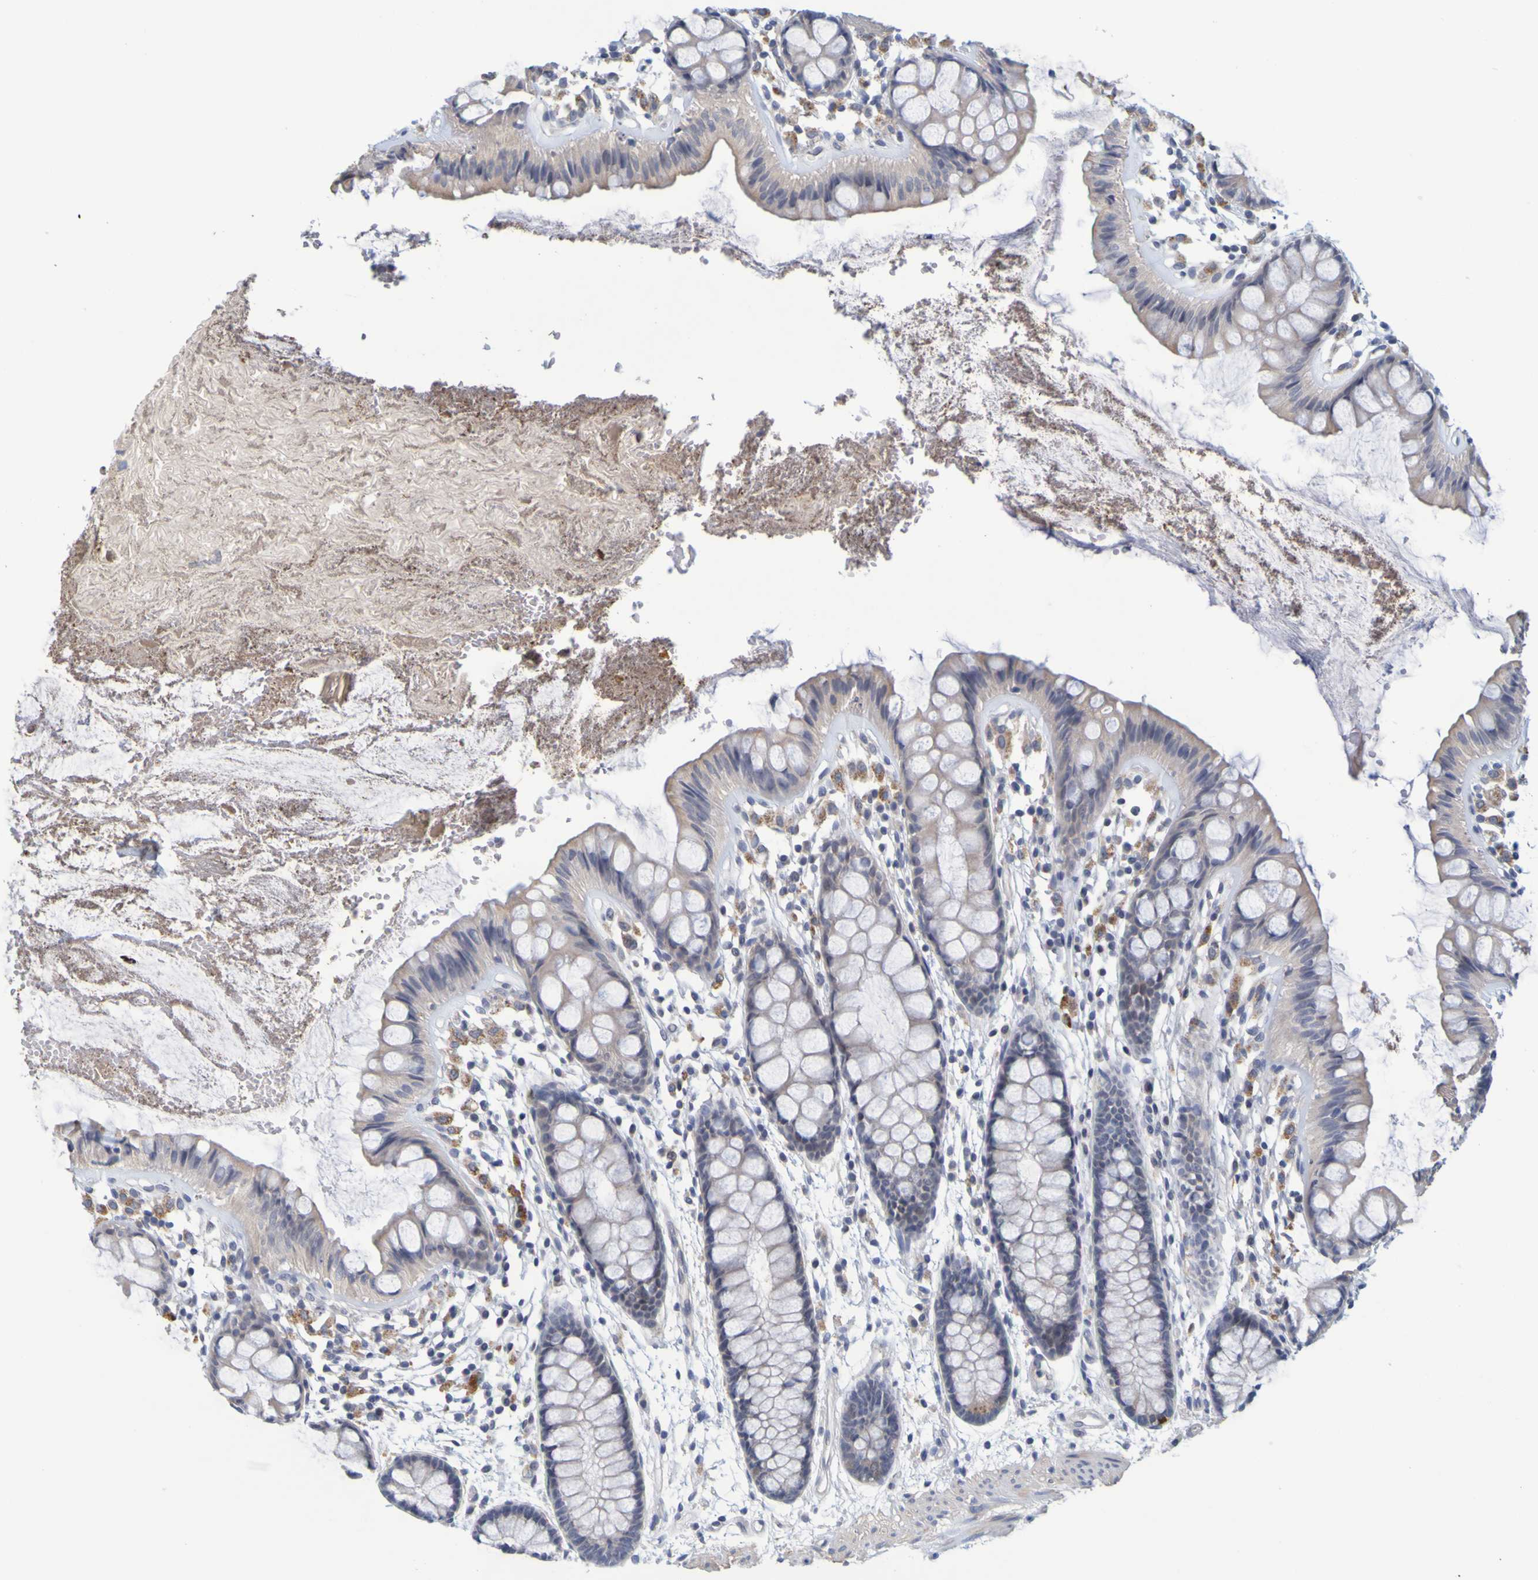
{"staining": {"intensity": "weak", "quantity": "25%-75%", "location": "cytoplasmic/membranous"}, "tissue": "rectum", "cell_type": "Glandular cells", "image_type": "normal", "snomed": [{"axis": "morphology", "description": "Normal tissue, NOS"}, {"axis": "topography", "description": "Rectum"}], "caption": "Glandular cells show weak cytoplasmic/membranous staining in approximately 25%-75% of cells in unremarkable rectum.", "gene": "ENDOU", "patient": {"sex": "female", "age": 66}}